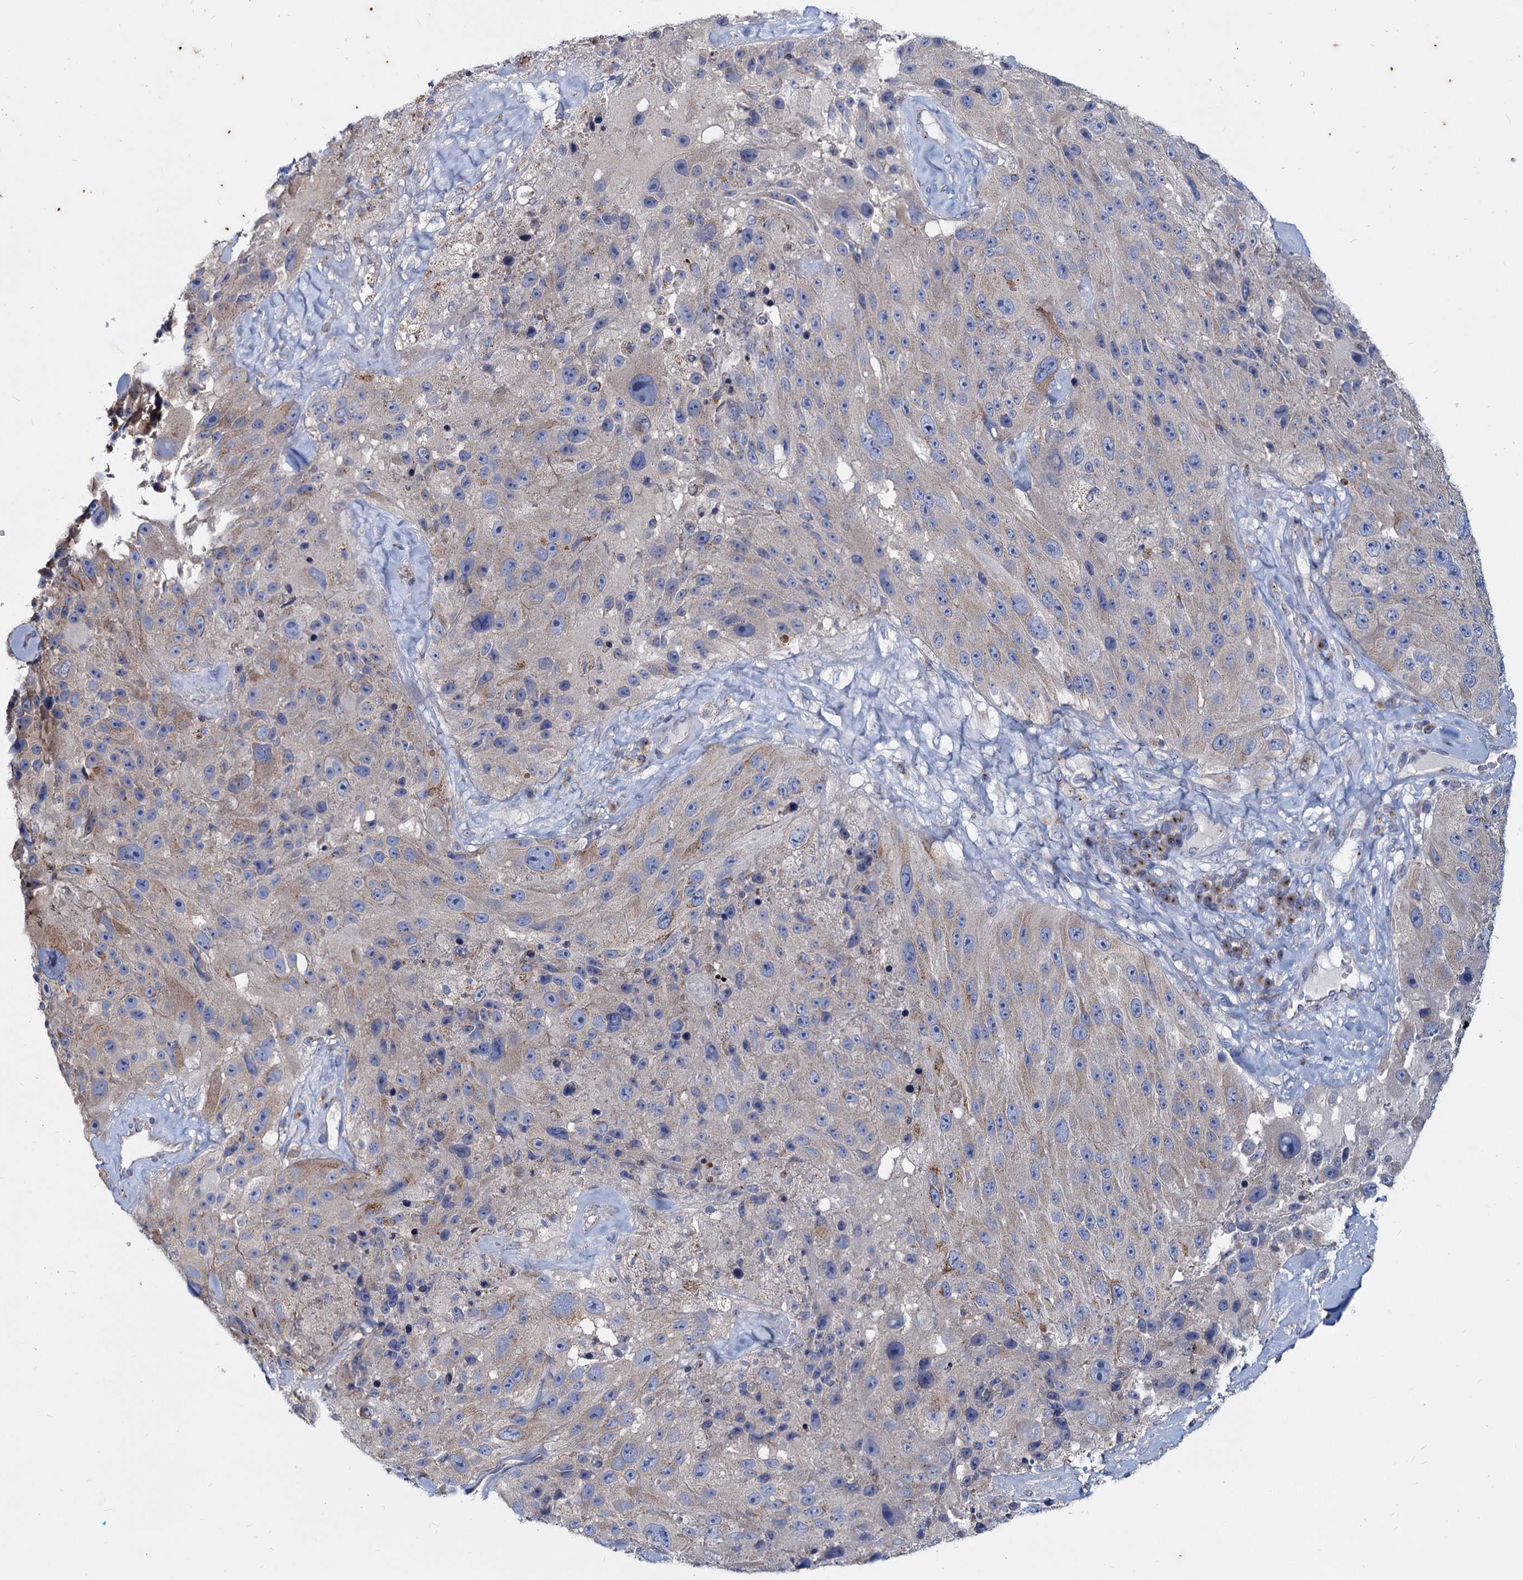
{"staining": {"intensity": "negative", "quantity": "none", "location": "none"}, "tissue": "melanoma", "cell_type": "Tumor cells", "image_type": "cancer", "snomed": [{"axis": "morphology", "description": "Malignant melanoma, Metastatic site"}, {"axis": "topography", "description": "Lymph node"}], "caption": "The photomicrograph reveals no staining of tumor cells in melanoma.", "gene": "AGBL4", "patient": {"sex": "male", "age": 62}}